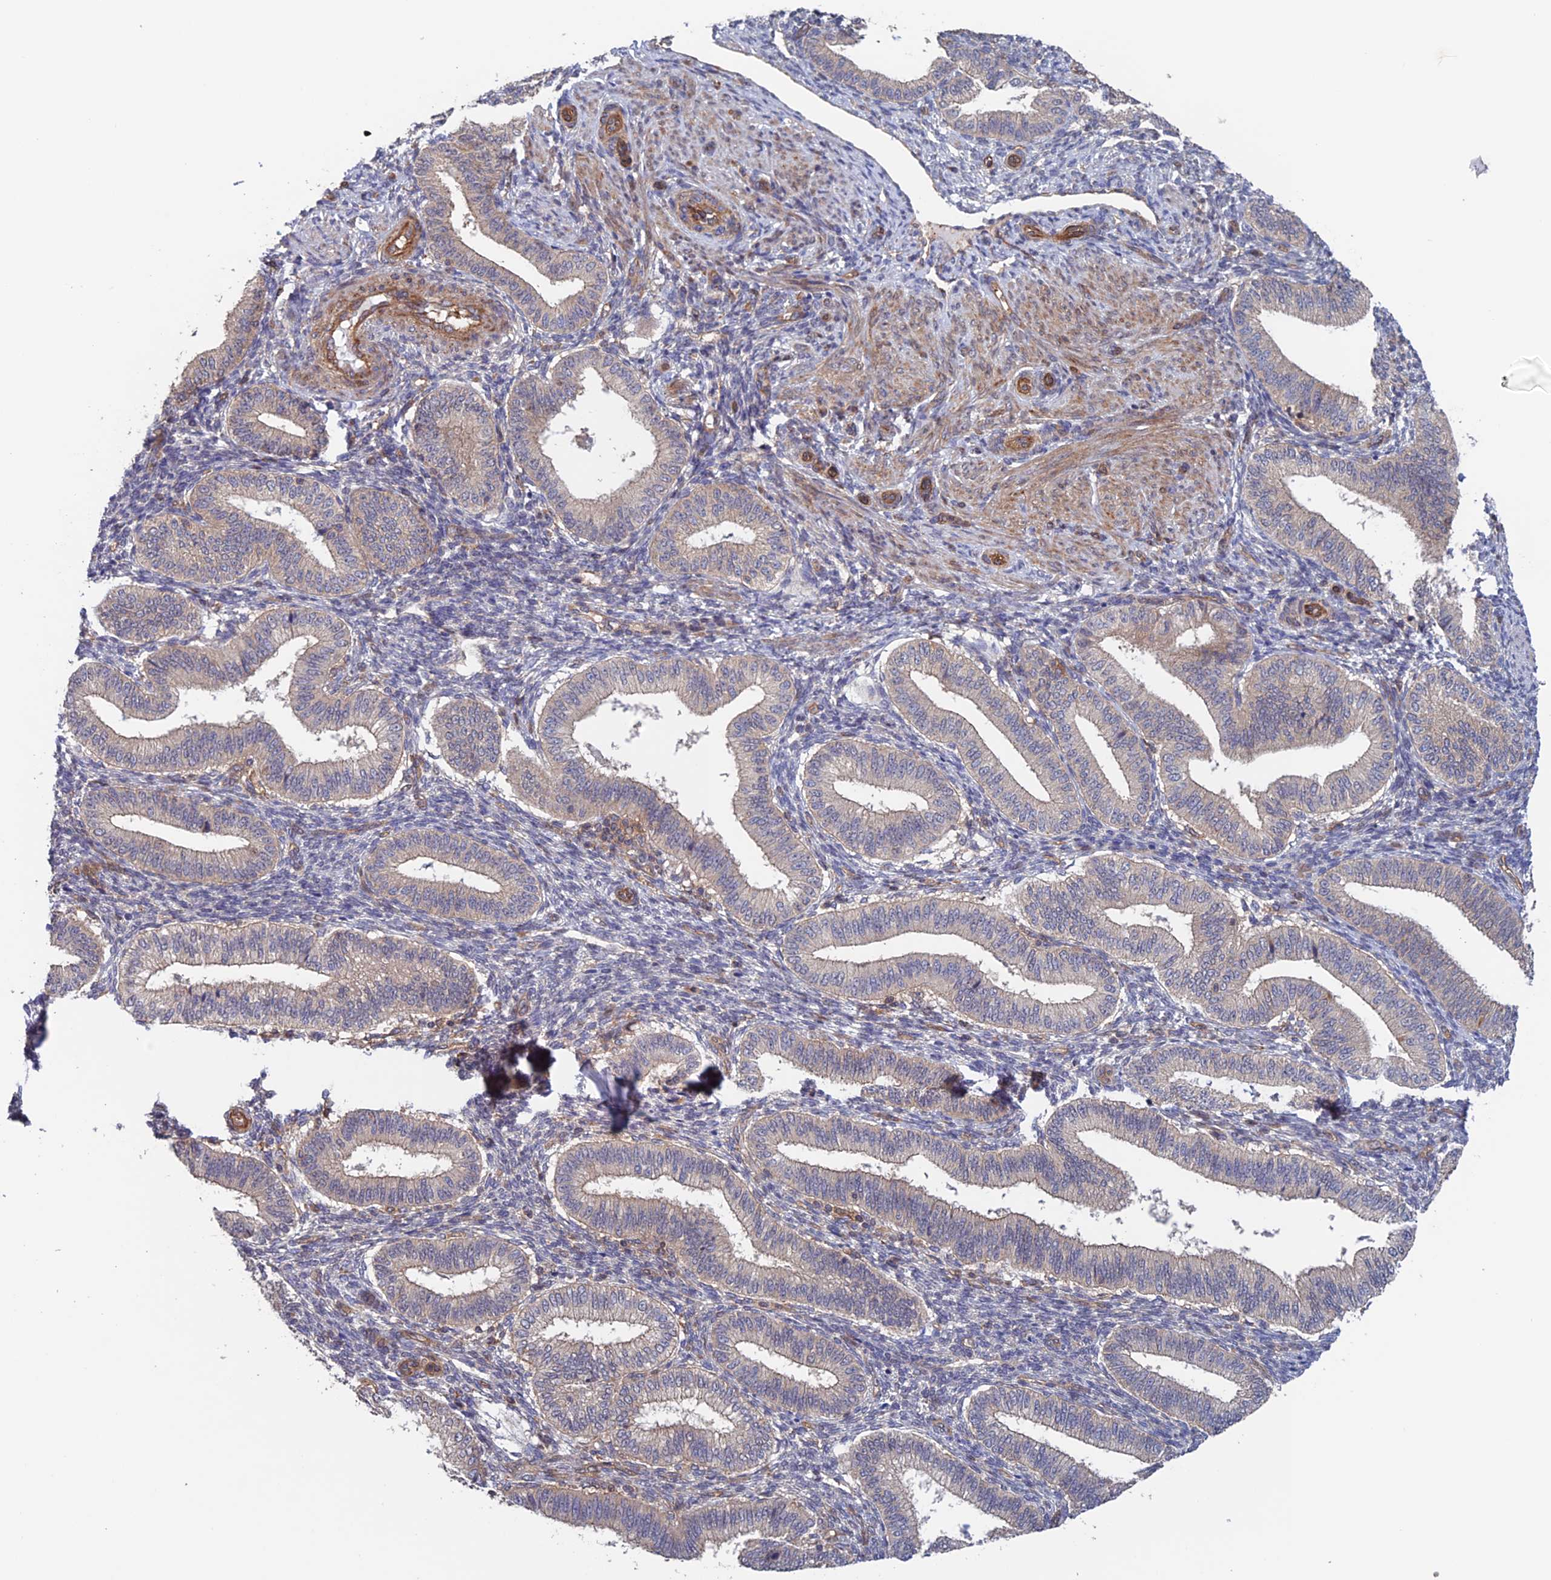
{"staining": {"intensity": "negative", "quantity": "none", "location": "none"}, "tissue": "endometrium", "cell_type": "Cells in endometrial stroma", "image_type": "normal", "snomed": [{"axis": "morphology", "description": "Normal tissue, NOS"}, {"axis": "topography", "description": "Endometrium"}], "caption": "Immunohistochemistry (IHC) image of unremarkable endometrium stained for a protein (brown), which demonstrates no staining in cells in endometrial stroma. The staining was performed using DAB (3,3'-diaminobenzidine) to visualize the protein expression in brown, while the nuclei were stained in blue with hematoxylin (Magnification: 20x).", "gene": "NUDT16L1", "patient": {"sex": "female", "age": 39}}